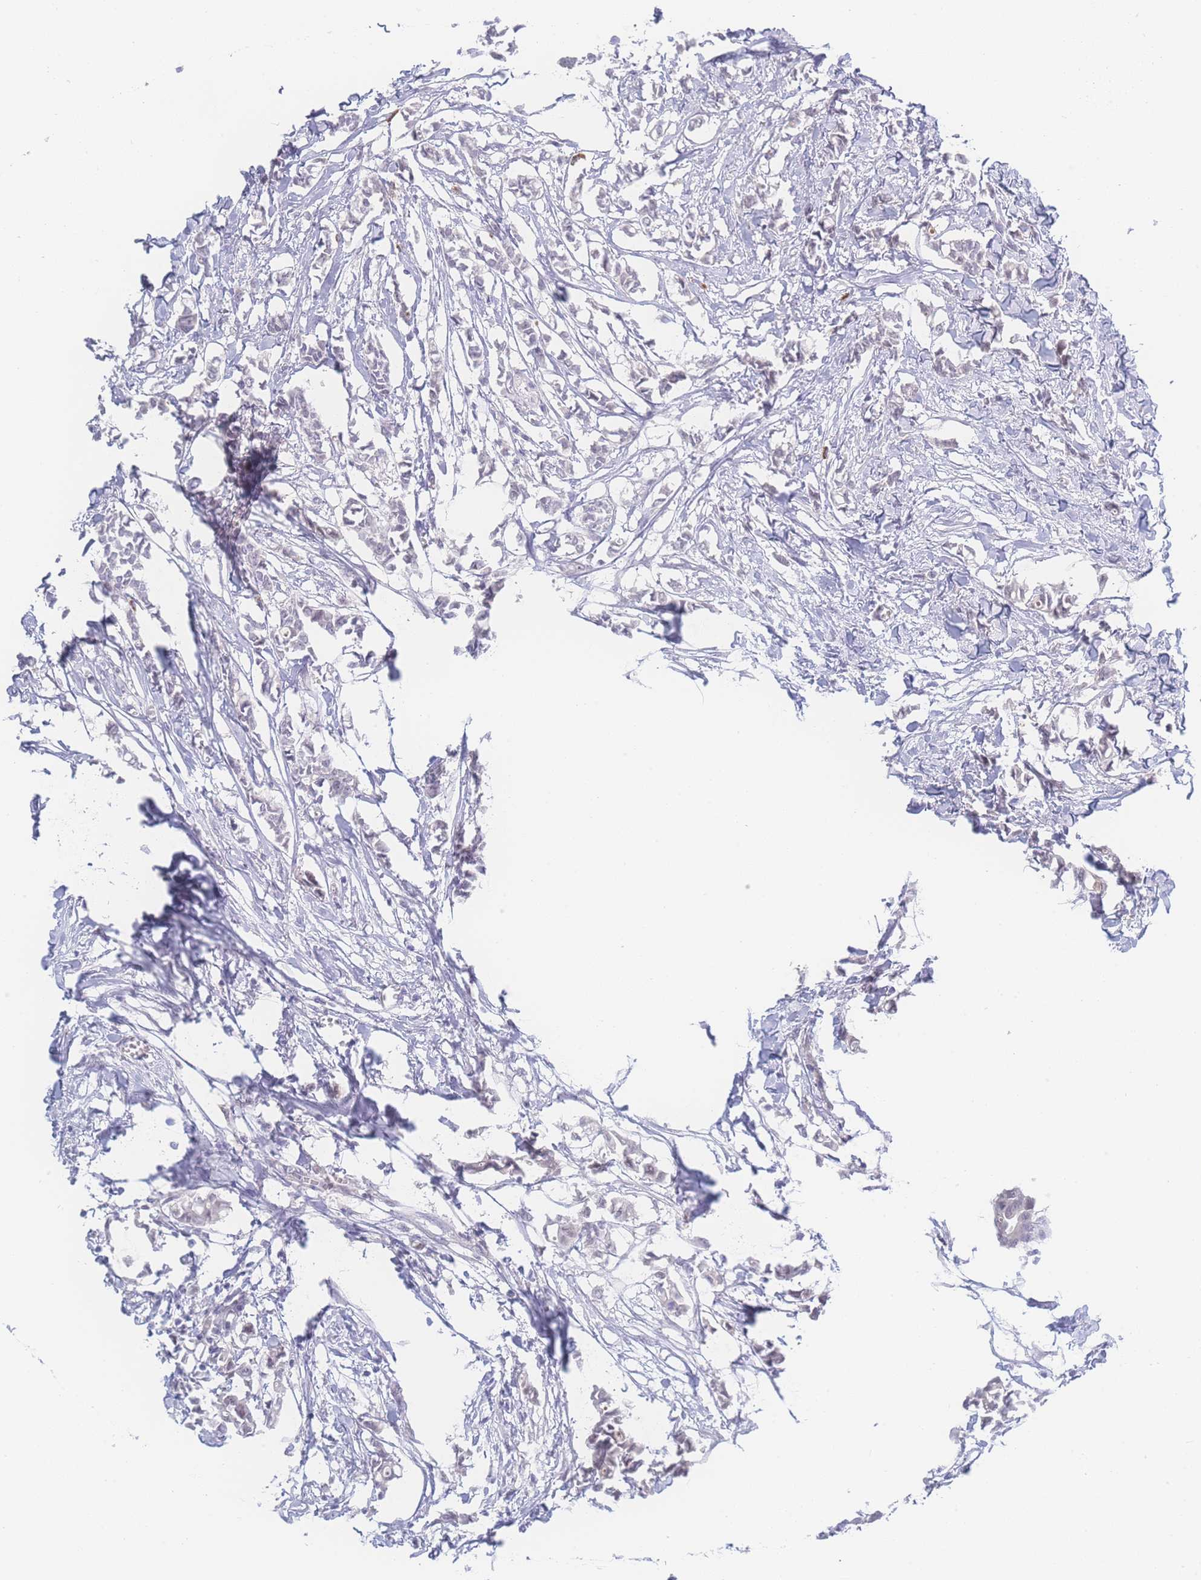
{"staining": {"intensity": "negative", "quantity": "none", "location": "none"}, "tissue": "breast cancer", "cell_type": "Tumor cells", "image_type": "cancer", "snomed": [{"axis": "morphology", "description": "Duct carcinoma"}, {"axis": "topography", "description": "Breast"}], "caption": "Tumor cells show no significant positivity in breast cancer (infiltrating ductal carcinoma).", "gene": "PRSS22", "patient": {"sex": "female", "age": 41}}